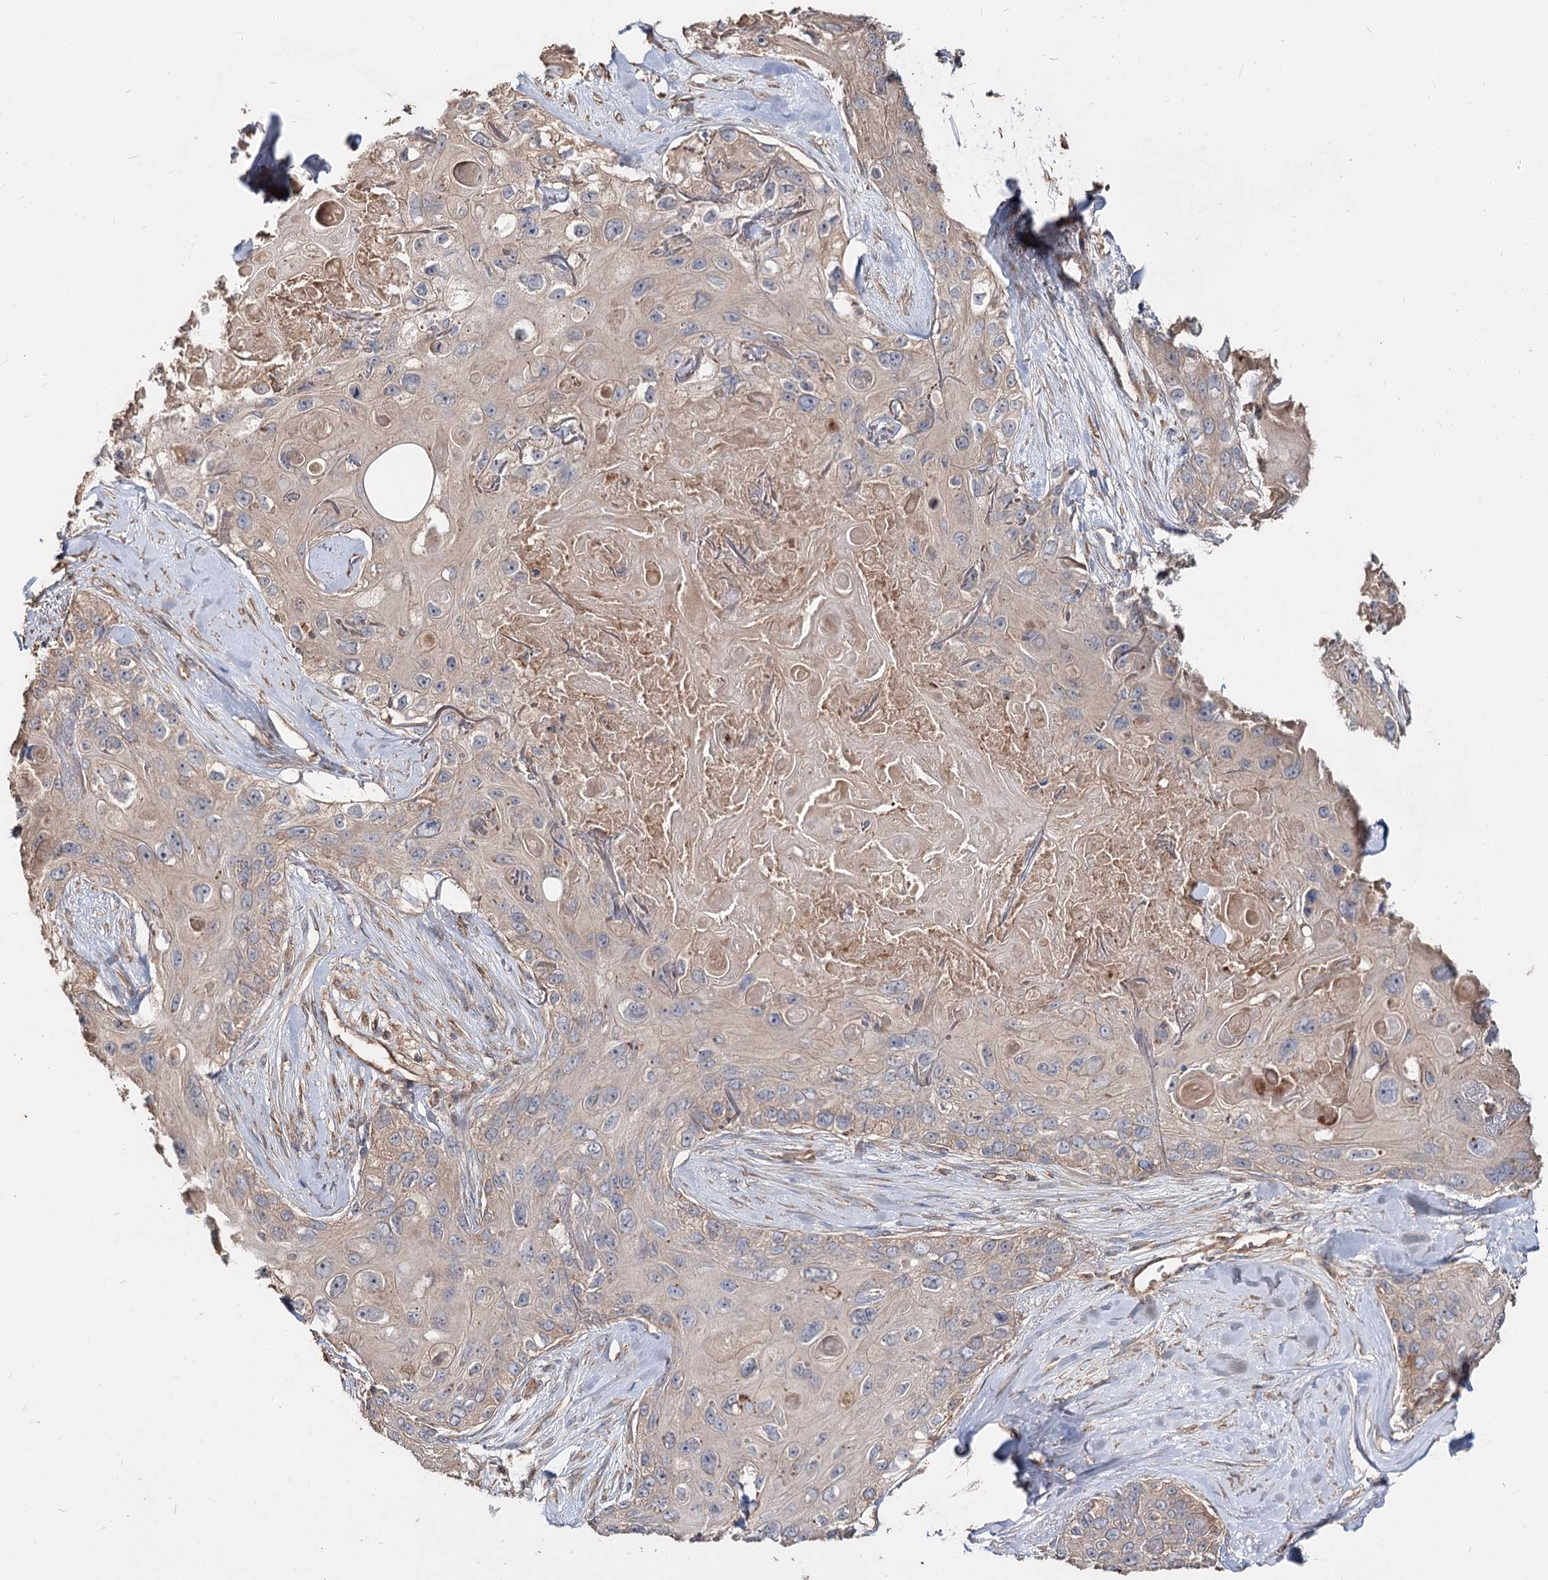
{"staining": {"intensity": "weak", "quantity": "25%-75%", "location": "cytoplasmic/membranous"}, "tissue": "skin cancer", "cell_type": "Tumor cells", "image_type": "cancer", "snomed": [{"axis": "morphology", "description": "Normal tissue, NOS"}, {"axis": "morphology", "description": "Squamous cell carcinoma, NOS"}, {"axis": "topography", "description": "Skin"}], "caption": "Skin squamous cell carcinoma stained with immunohistochemistry (IHC) exhibits weak cytoplasmic/membranous staining in approximately 25%-75% of tumor cells.", "gene": "SPART", "patient": {"sex": "male", "age": 72}}